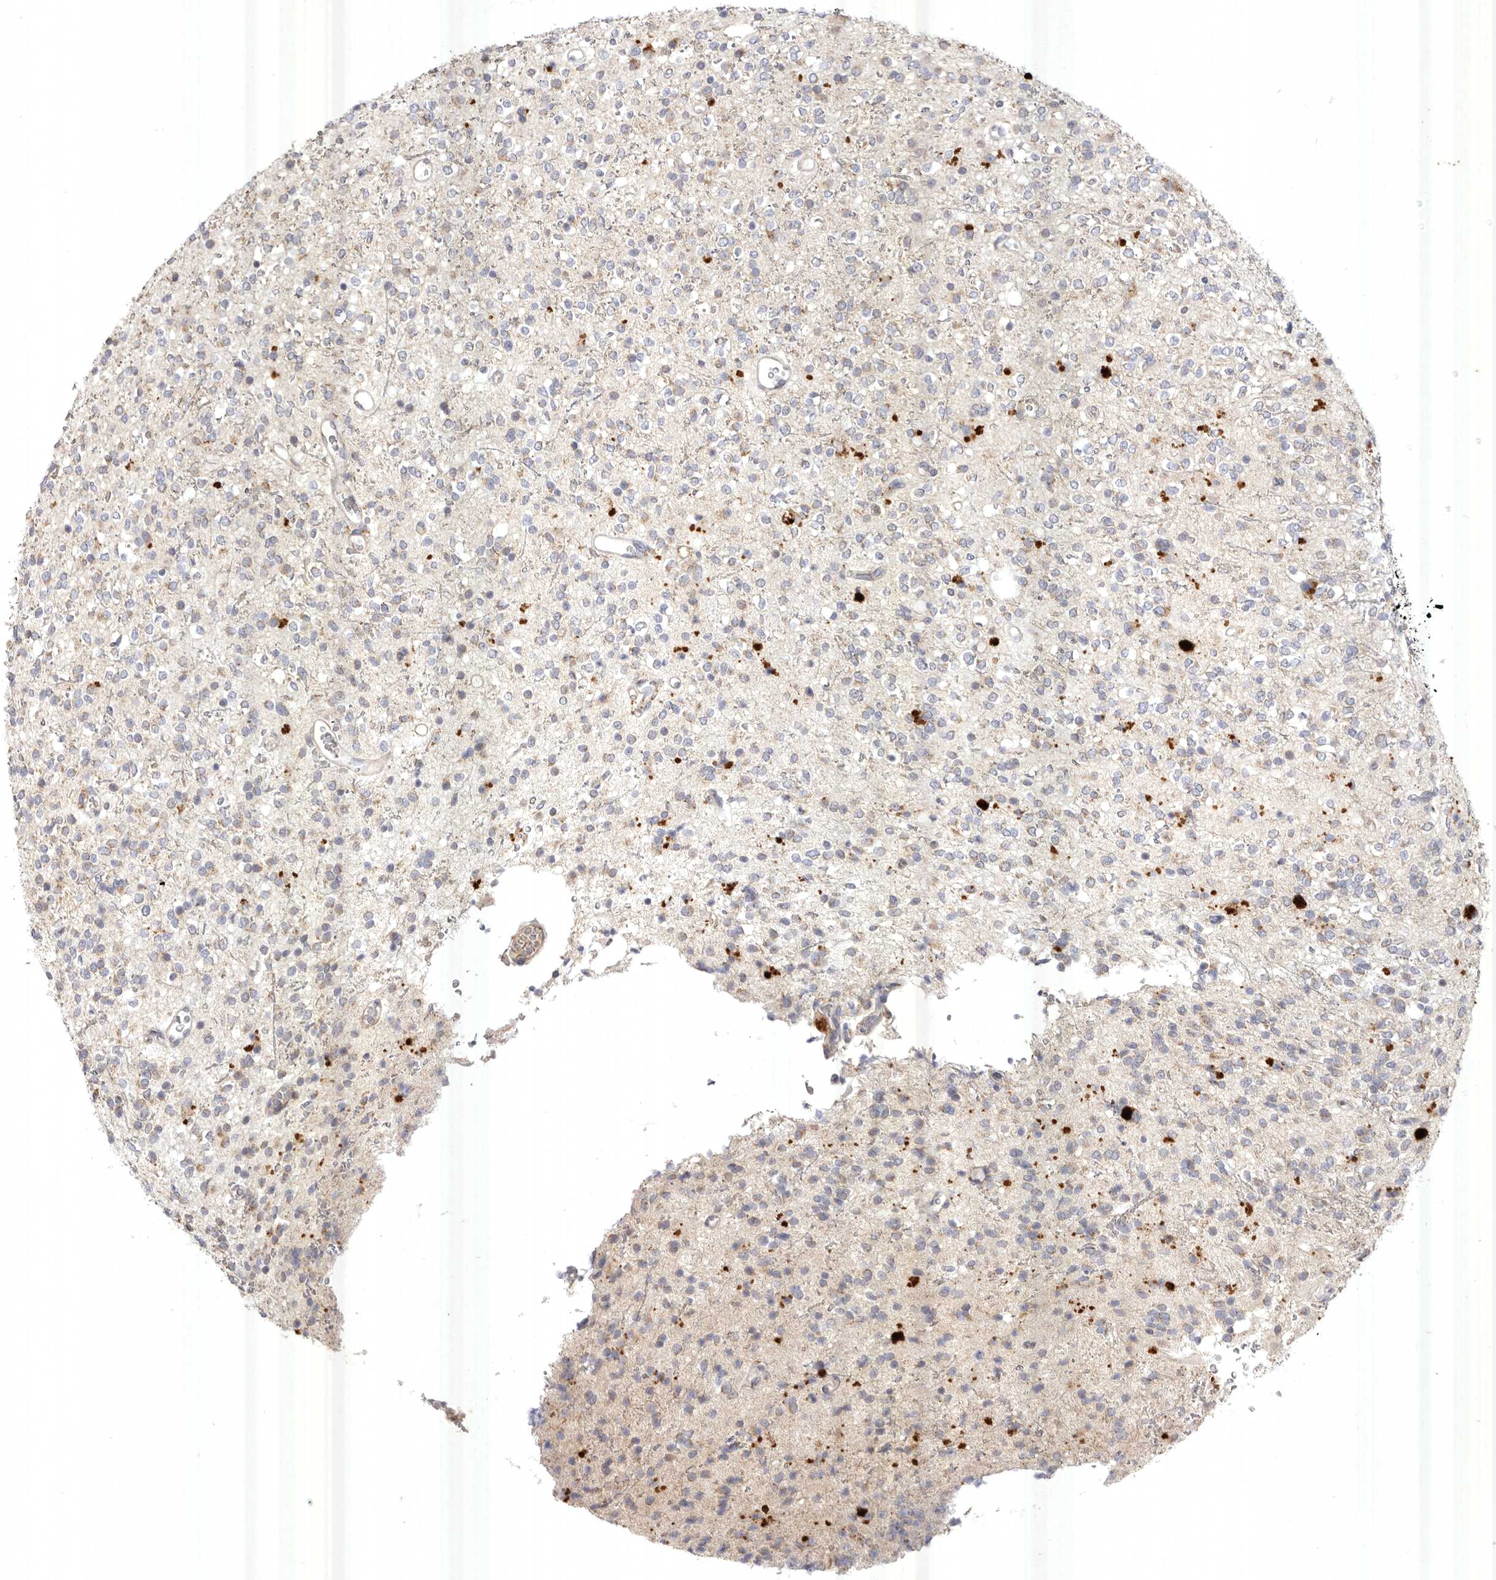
{"staining": {"intensity": "negative", "quantity": "none", "location": "none"}, "tissue": "glioma", "cell_type": "Tumor cells", "image_type": "cancer", "snomed": [{"axis": "morphology", "description": "Glioma, malignant, High grade"}, {"axis": "topography", "description": "Brain"}], "caption": "High magnification brightfield microscopy of malignant glioma (high-grade) stained with DAB (brown) and counterstained with hematoxylin (blue): tumor cells show no significant expression.", "gene": "USP24", "patient": {"sex": "male", "age": 34}}